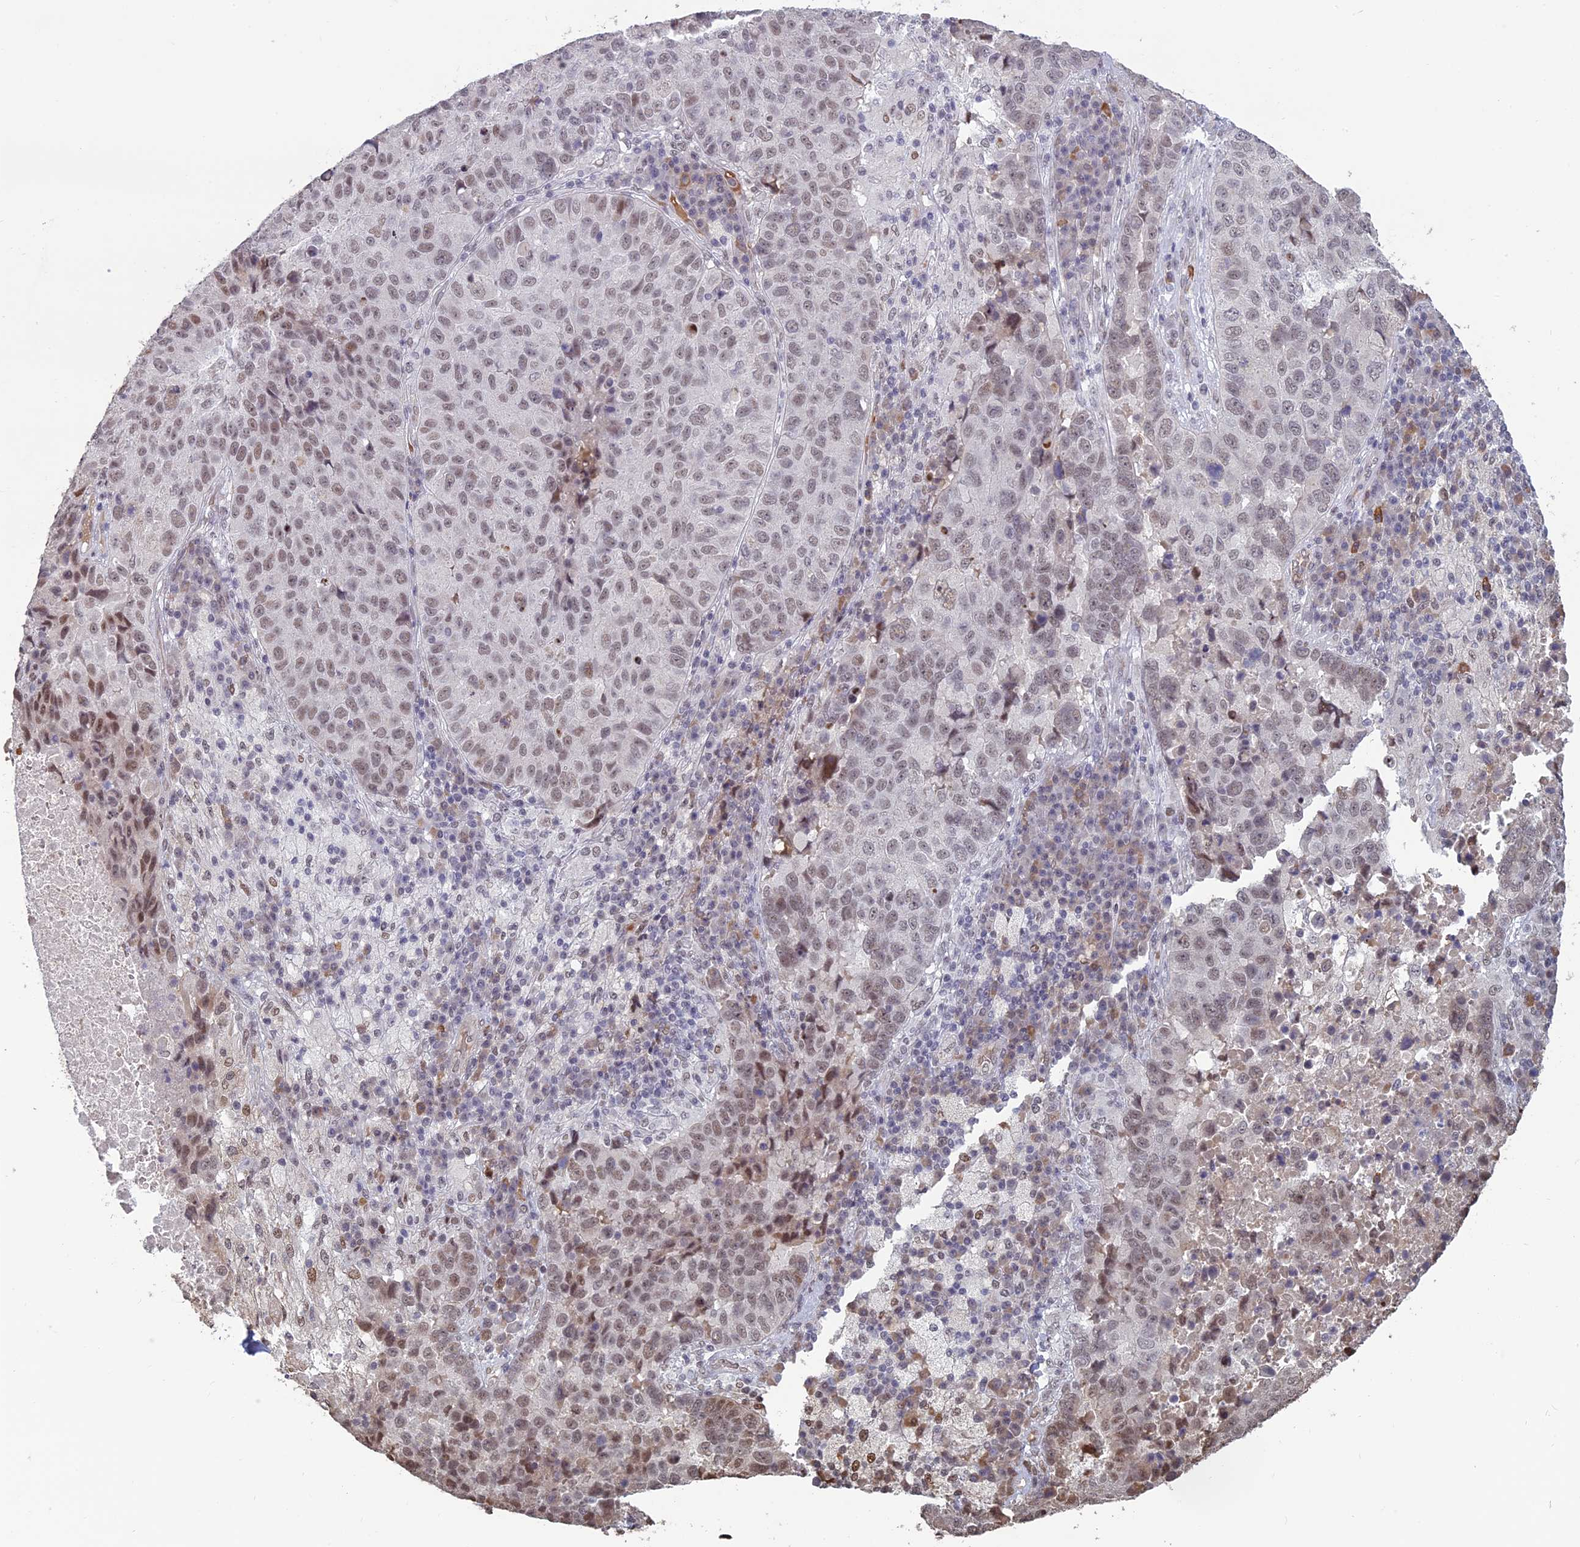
{"staining": {"intensity": "weak", "quantity": ">75%", "location": "nuclear"}, "tissue": "lung cancer", "cell_type": "Tumor cells", "image_type": "cancer", "snomed": [{"axis": "morphology", "description": "Squamous cell carcinoma, NOS"}, {"axis": "topography", "description": "Lung"}], "caption": "Tumor cells display weak nuclear staining in approximately >75% of cells in lung squamous cell carcinoma.", "gene": "MFAP1", "patient": {"sex": "male", "age": 73}}